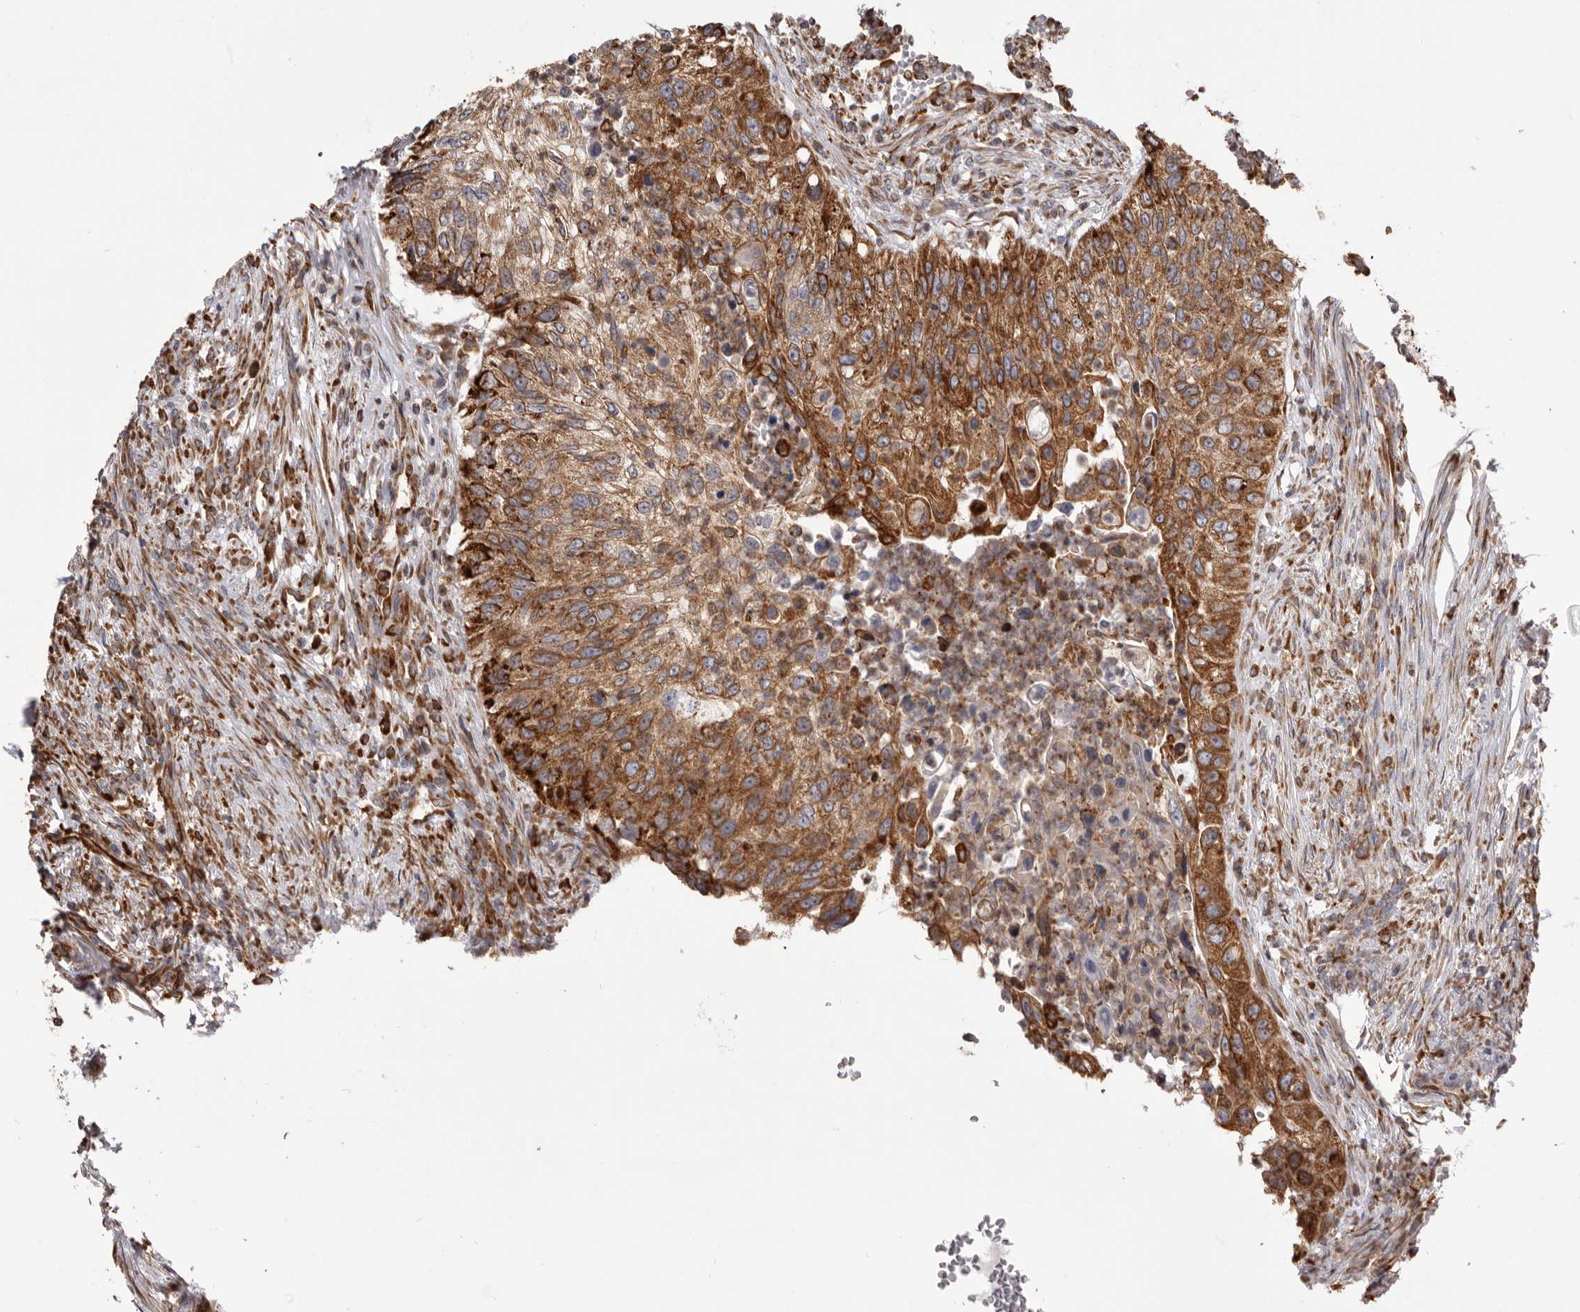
{"staining": {"intensity": "strong", "quantity": ">75%", "location": "cytoplasmic/membranous"}, "tissue": "urothelial cancer", "cell_type": "Tumor cells", "image_type": "cancer", "snomed": [{"axis": "morphology", "description": "Urothelial carcinoma, High grade"}, {"axis": "topography", "description": "Urinary bladder"}], "caption": "IHC histopathology image of neoplastic tissue: urothelial cancer stained using IHC demonstrates high levels of strong protein expression localized specifically in the cytoplasmic/membranous of tumor cells, appearing as a cytoplasmic/membranous brown color.", "gene": "QRSL1", "patient": {"sex": "female", "age": 60}}